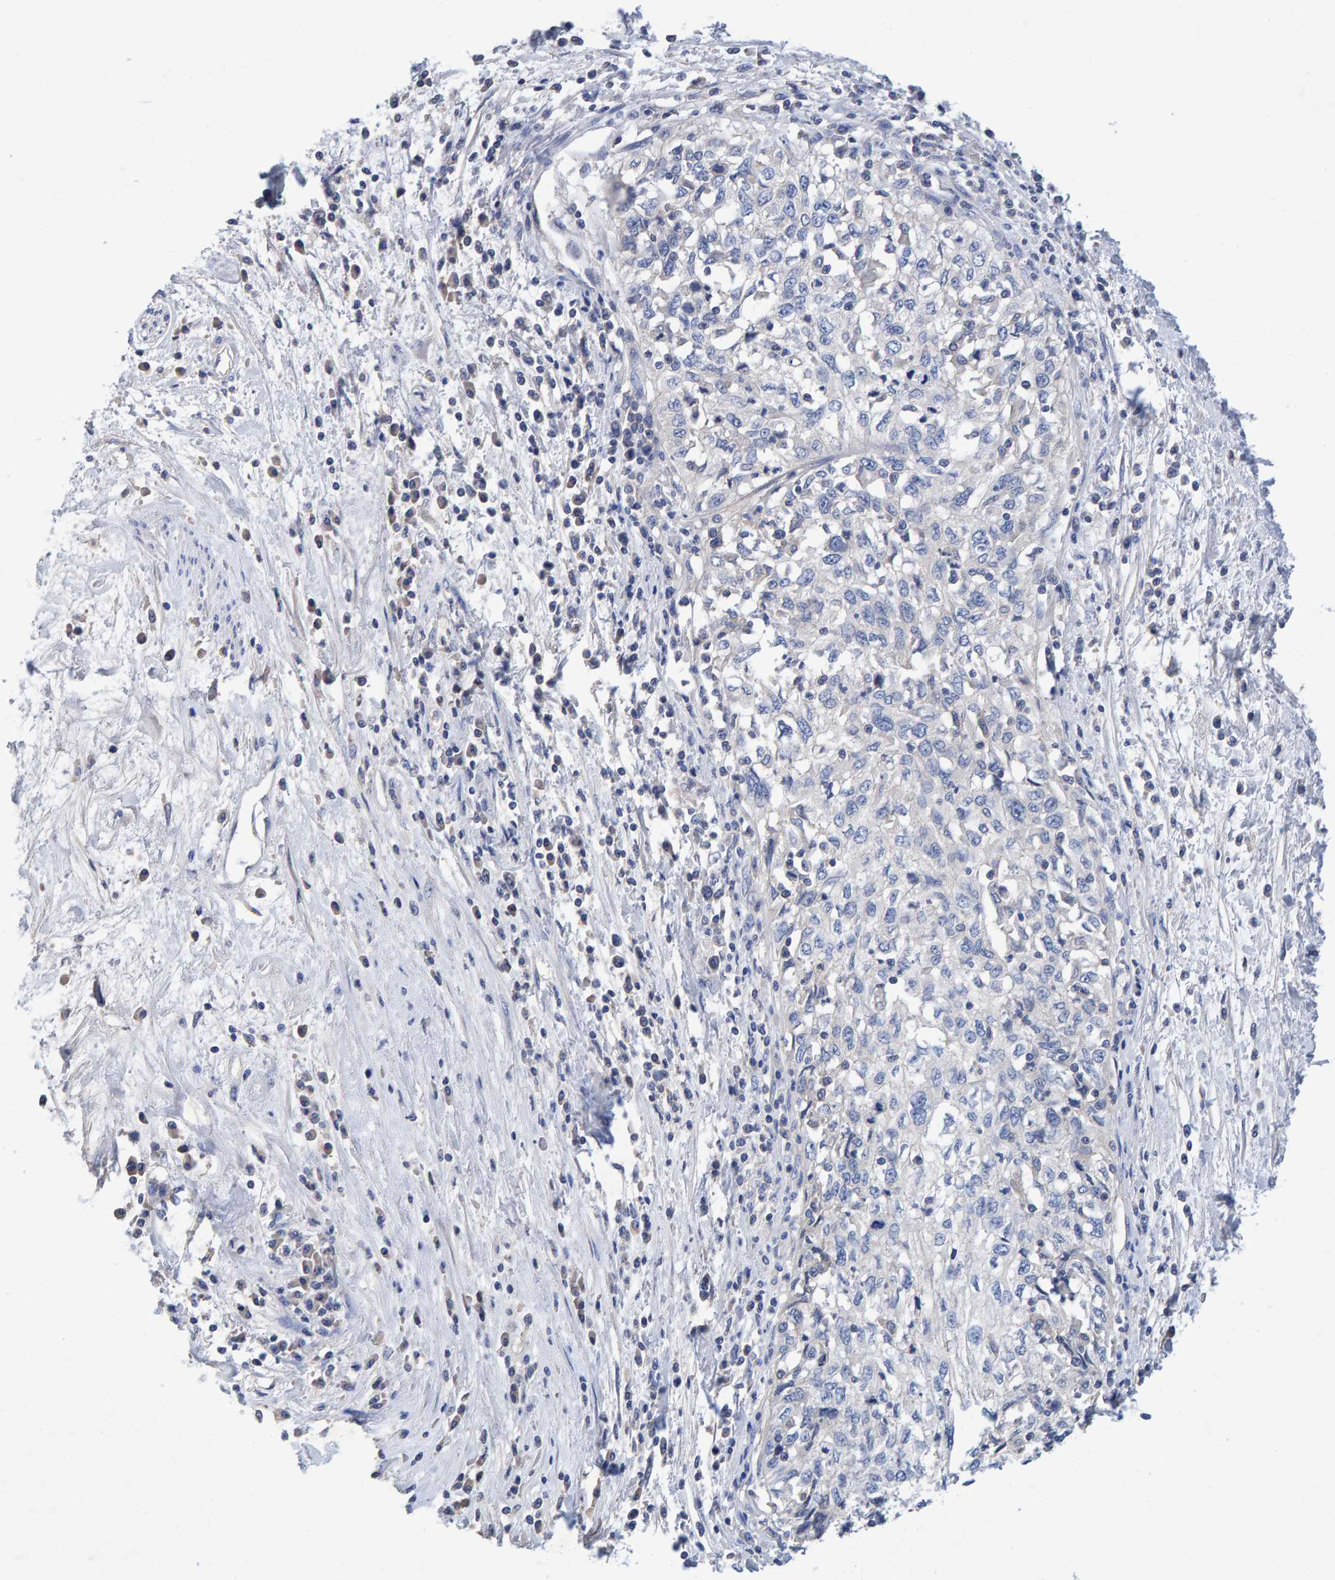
{"staining": {"intensity": "negative", "quantity": "none", "location": "none"}, "tissue": "cervical cancer", "cell_type": "Tumor cells", "image_type": "cancer", "snomed": [{"axis": "morphology", "description": "Squamous cell carcinoma, NOS"}, {"axis": "topography", "description": "Cervix"}], "caption": "Cervical squamous cell carcinoma stained for a protein using IHC shows no staining tumor cells.", "gene": "EFR3A", "patient": {"sex": "female", "age": 57}}